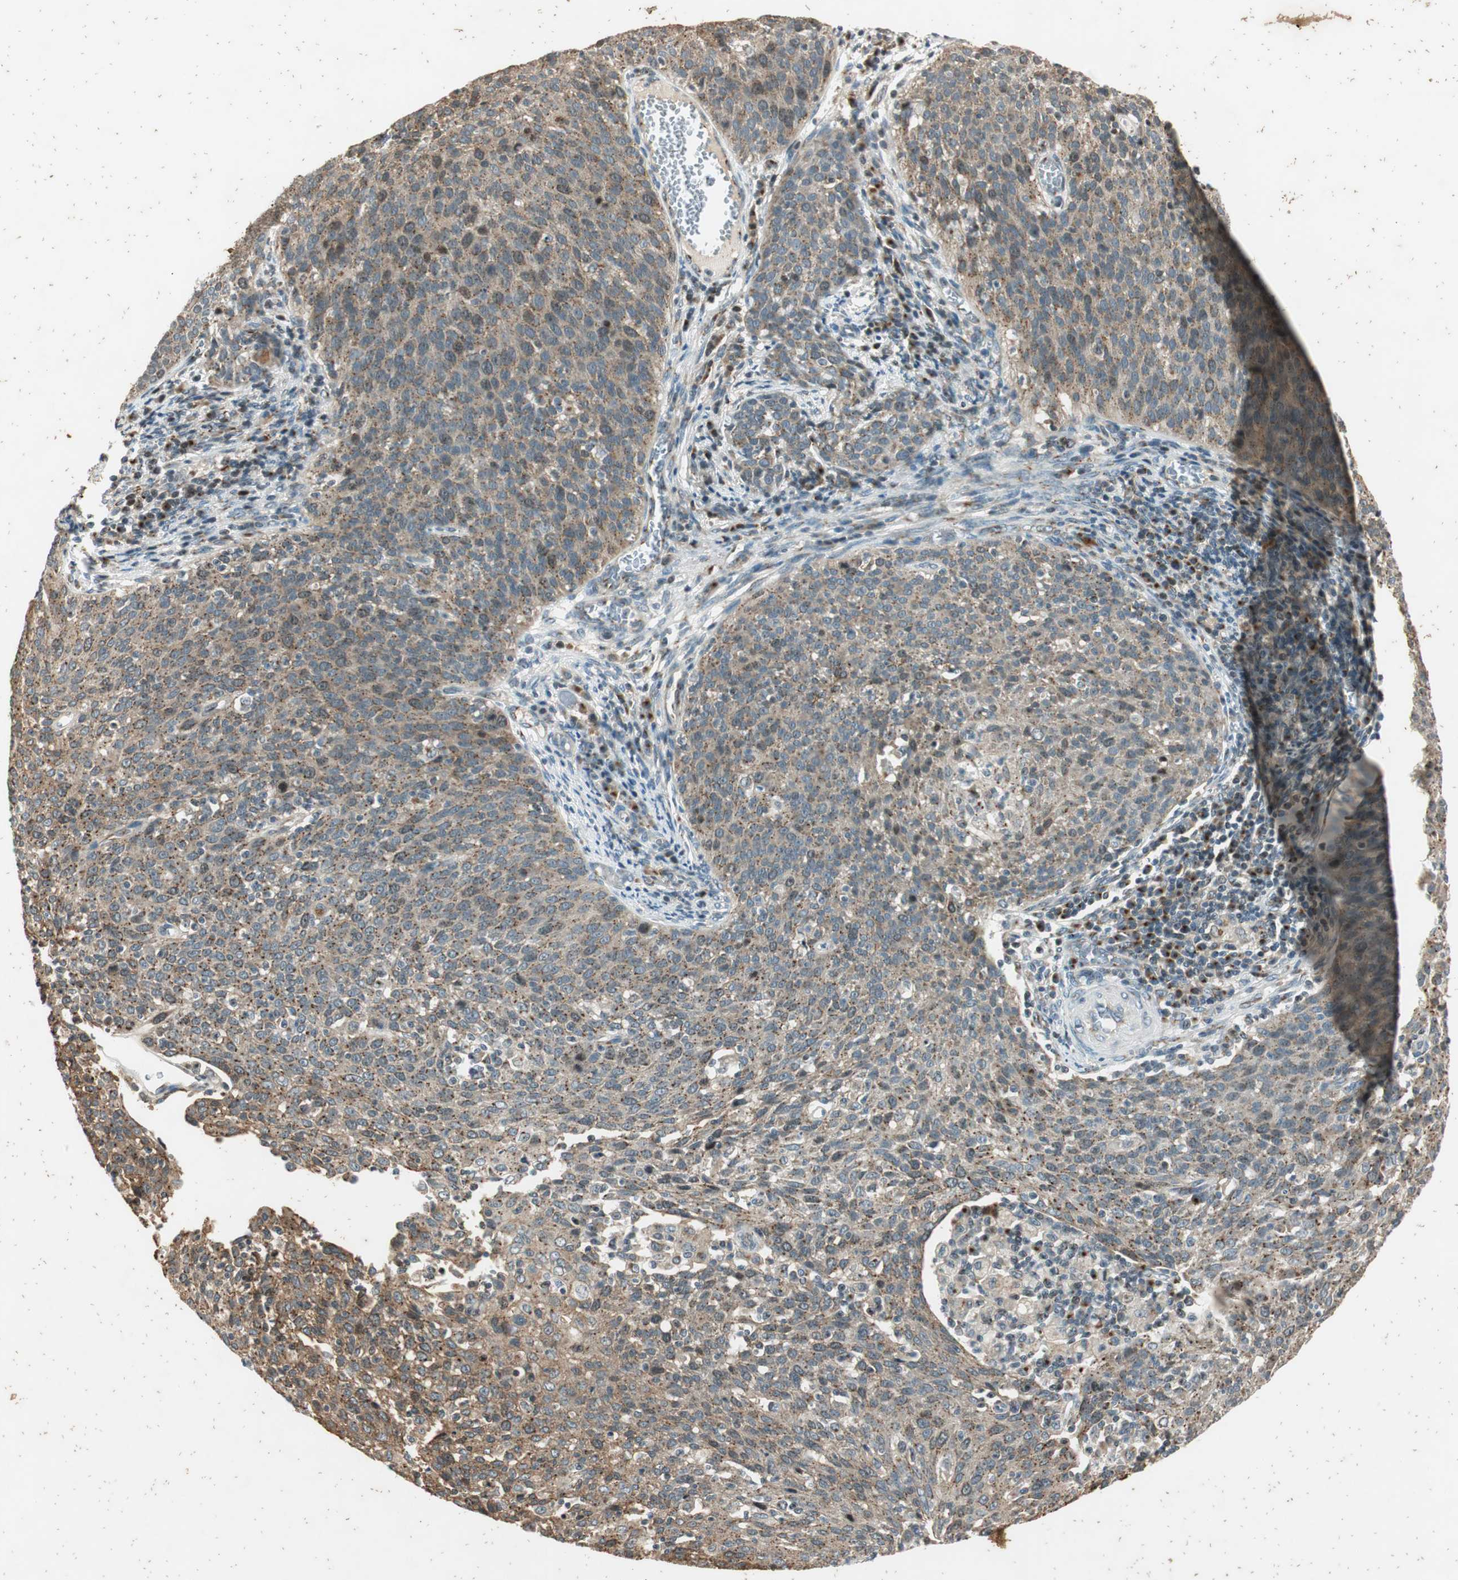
{"staining": {"intensity": "weak", "quantity": ">75%", "location": "cytoplasmic/membranous"}, "tissue": "cervical cancer", "cell_type": "Tumor cells", "image_type": "cancer", "snomed": [{"axis": "morphology", "description": "Squamous cell carcinoma, NOS"}, {"axis": "topography", "description": "Cervix"}], "caption": "Immunohistochemistry (IHC) histopathology image of squamous cell carcinoma (cervical) stained for a protein (brown), which demonstrates low levels of weak cytoplasmic/membranous positivity in about >75% of tumor cells.", "gene": "NEO1", "patient": {"sex": "female", "age": 38}}